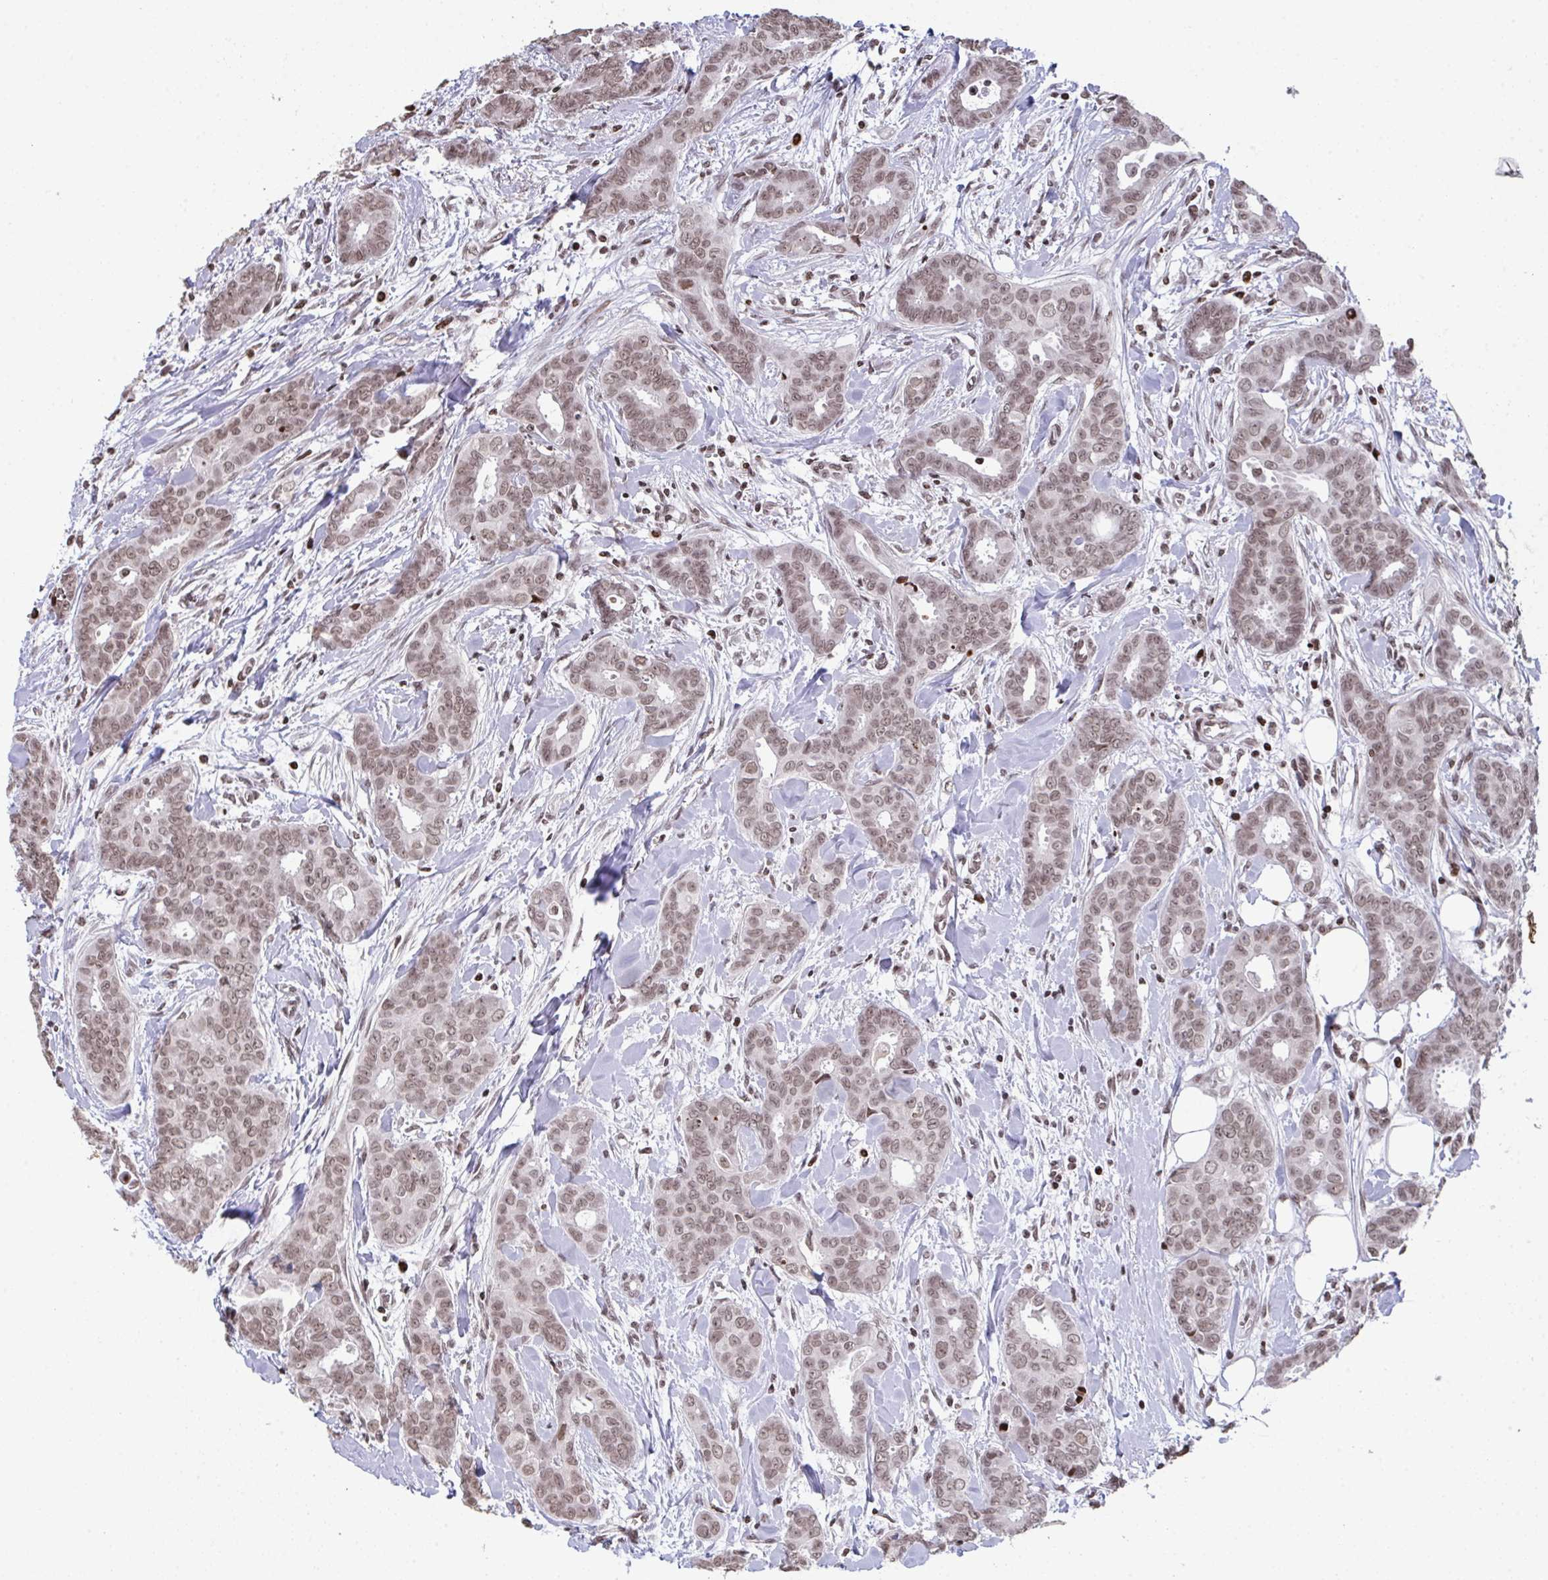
{"staining": {"intensity": "weak", "quantity": ">75%", "location": "nuclear"}, "tissue": "breast cancer", "cell_type": "Tumor cells", "image_type": "cancer", "snomed": [{"axis": "morphology", "description": "Duct carcinoma"}, {"axis": "topography", "description": "Breast"}], "caption": "Protein analysis of intraductal carcinoma (breast) tissue exhibits weak nuclear staining in about >75% of tumor cells.", "gene": "NIP7", "patient": {"sex": "female", "age": 45}}